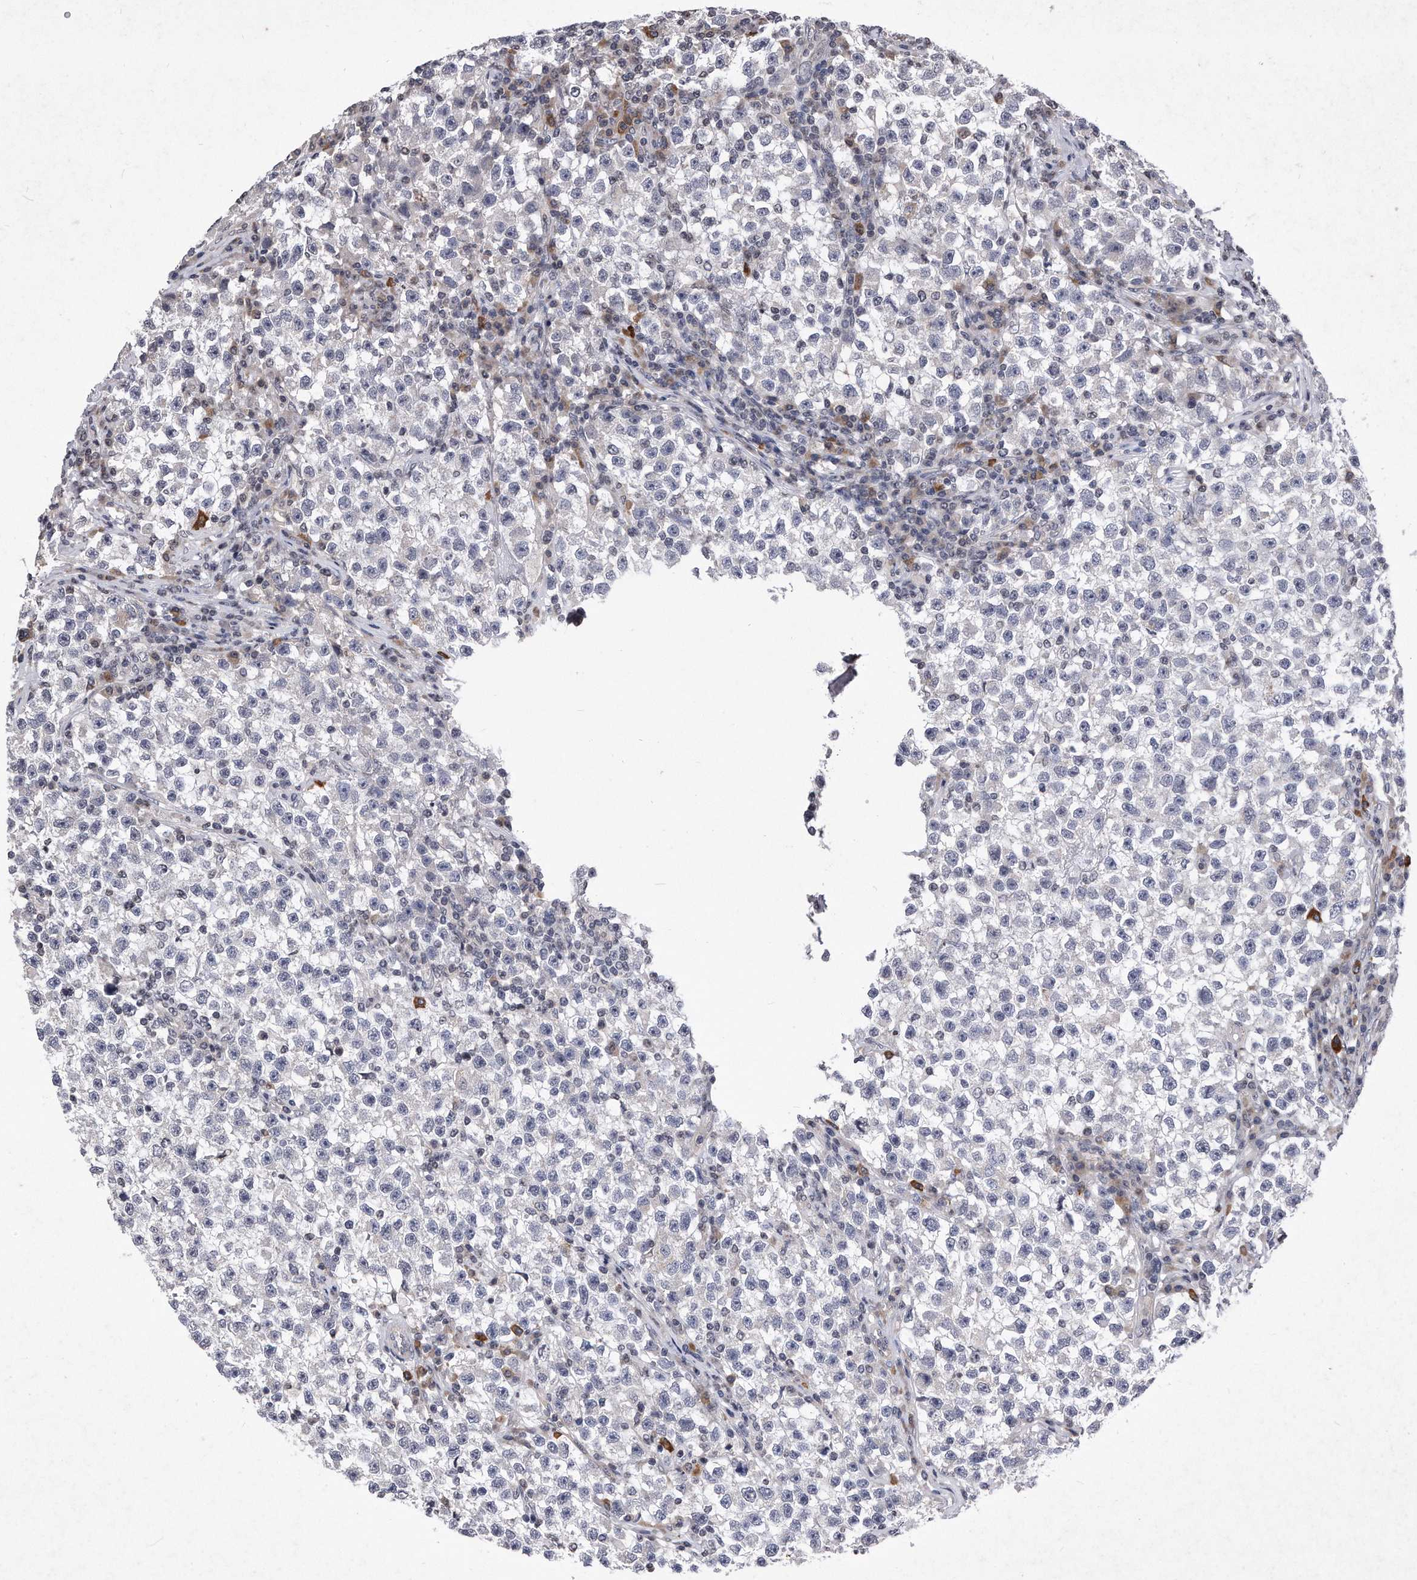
{"staining": {"intensity": "negative", "quantity": "none", "location": "none"}, "tissue": "testis cancer", "cell_type": "Tumor cells", "image_type": "cancer", "snomed": [{"axis": "morphology", "description": "Seminoma, NOS"}, {"axis": "topography", "description": "Testis"}], "caption": "The IHC histopathology image has no significant positivity in tumor cells of testis cancer (seminoma) tissue.", "gene": "DAB1", "patient": {"sex": "male", "age": 22}}